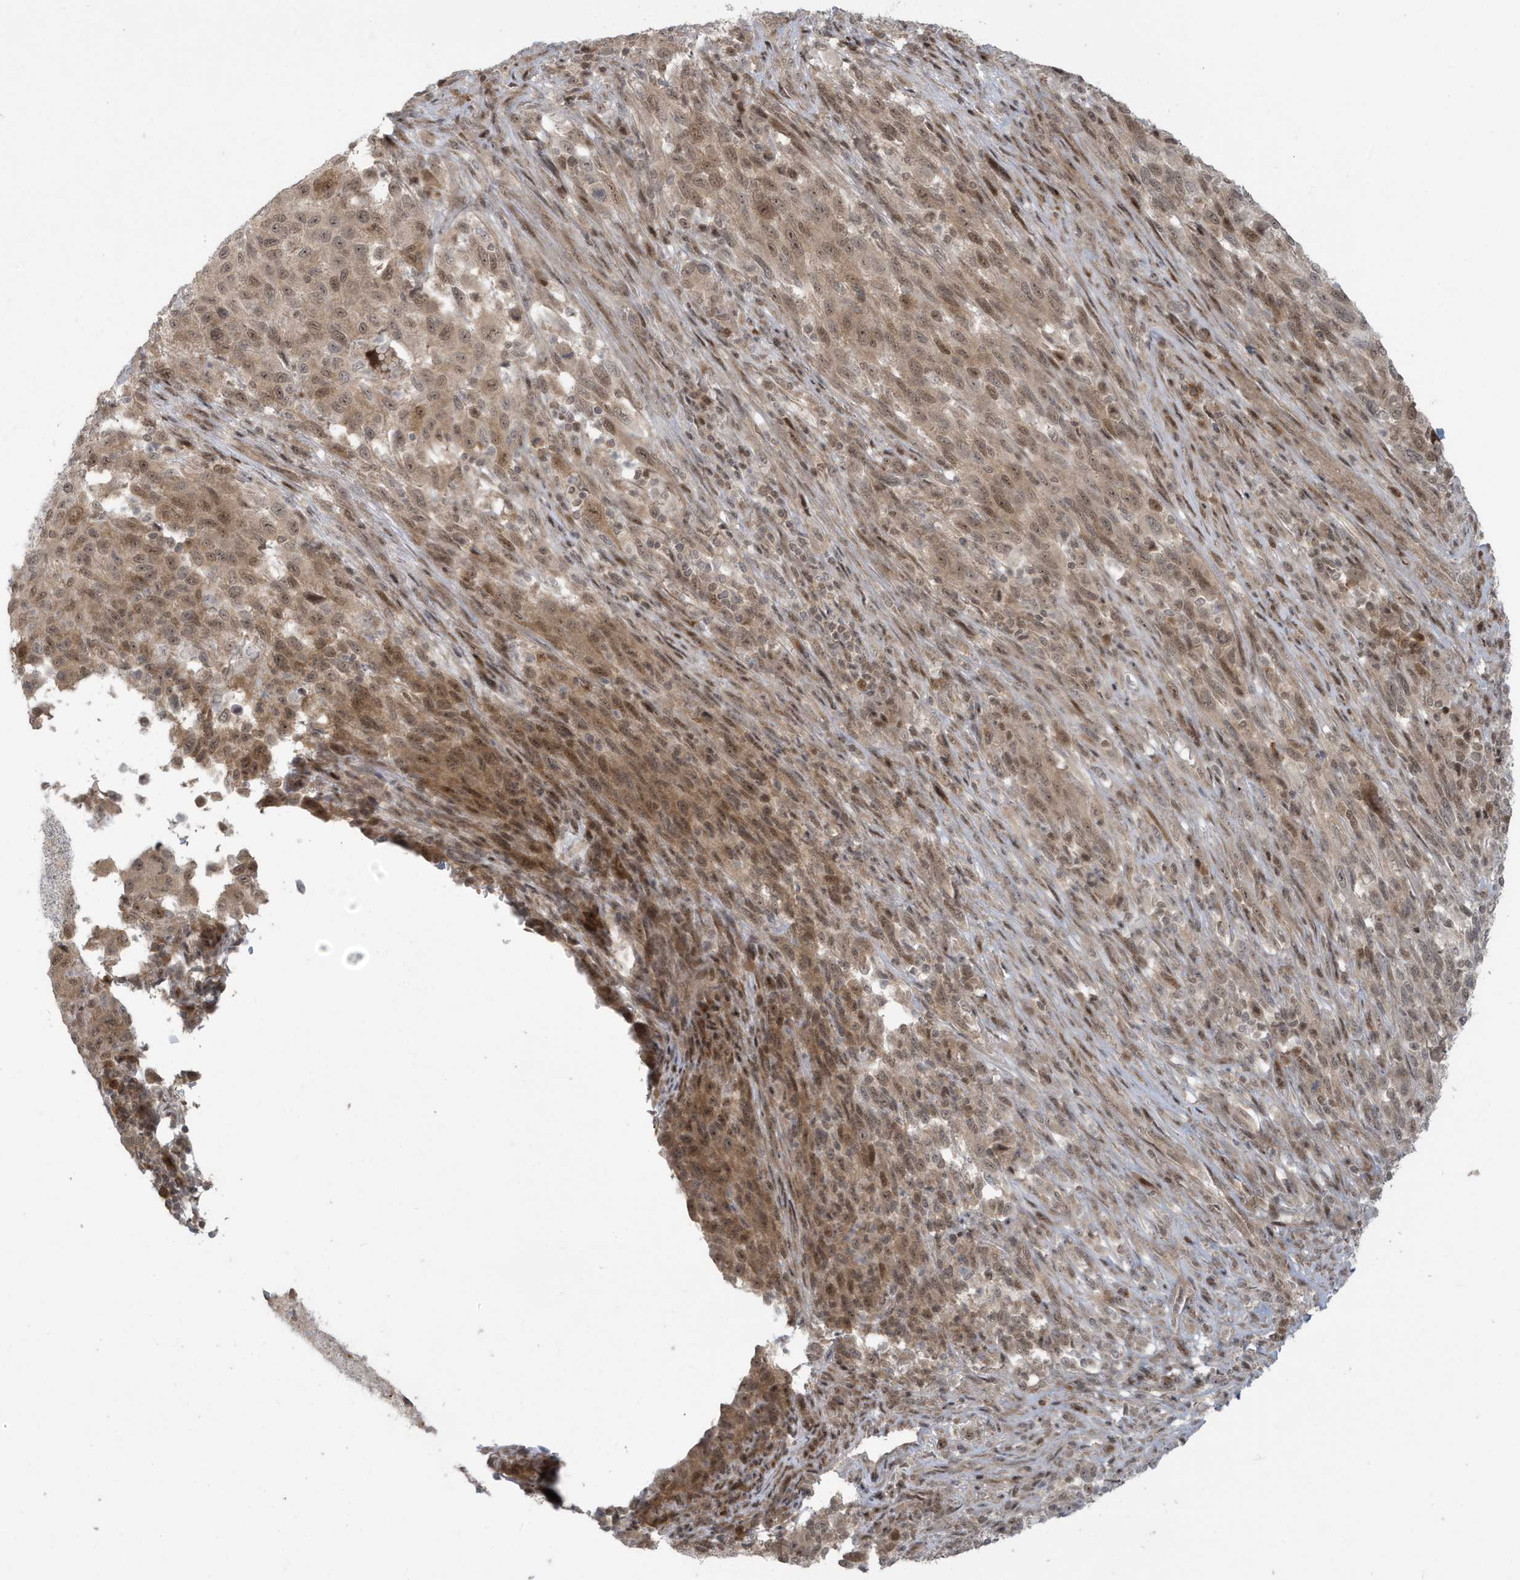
{"staining": {"intensity": "moderate", "quantity": "25%-75%", "location": "cytoplasmic/membranous,nuclear"}, "tissue": "melanoma", "cell_type": "Tumor cells", "image_type": "cancer", "snomed": [{"axis": "morphology", "description": "Malignant melanoma, Metastatic site"}, {"axis": "topography", "description": "Lymph node"}], "caption": "High-magnification brightfield microscopy of melanoma stained with DAB (3,3'-diaminobenzidine) (brown) and counterstained with hematoxylin (blue). tumor cells exhibit moderate cytoplasmic/membranous and nuclear staining is present in about25%-75% of cells. (brown staining indicates protein expression, while blue staining denotes nuclei).", "gene": "C1orf52", "patient": {"sex": "male", "age": 61}}